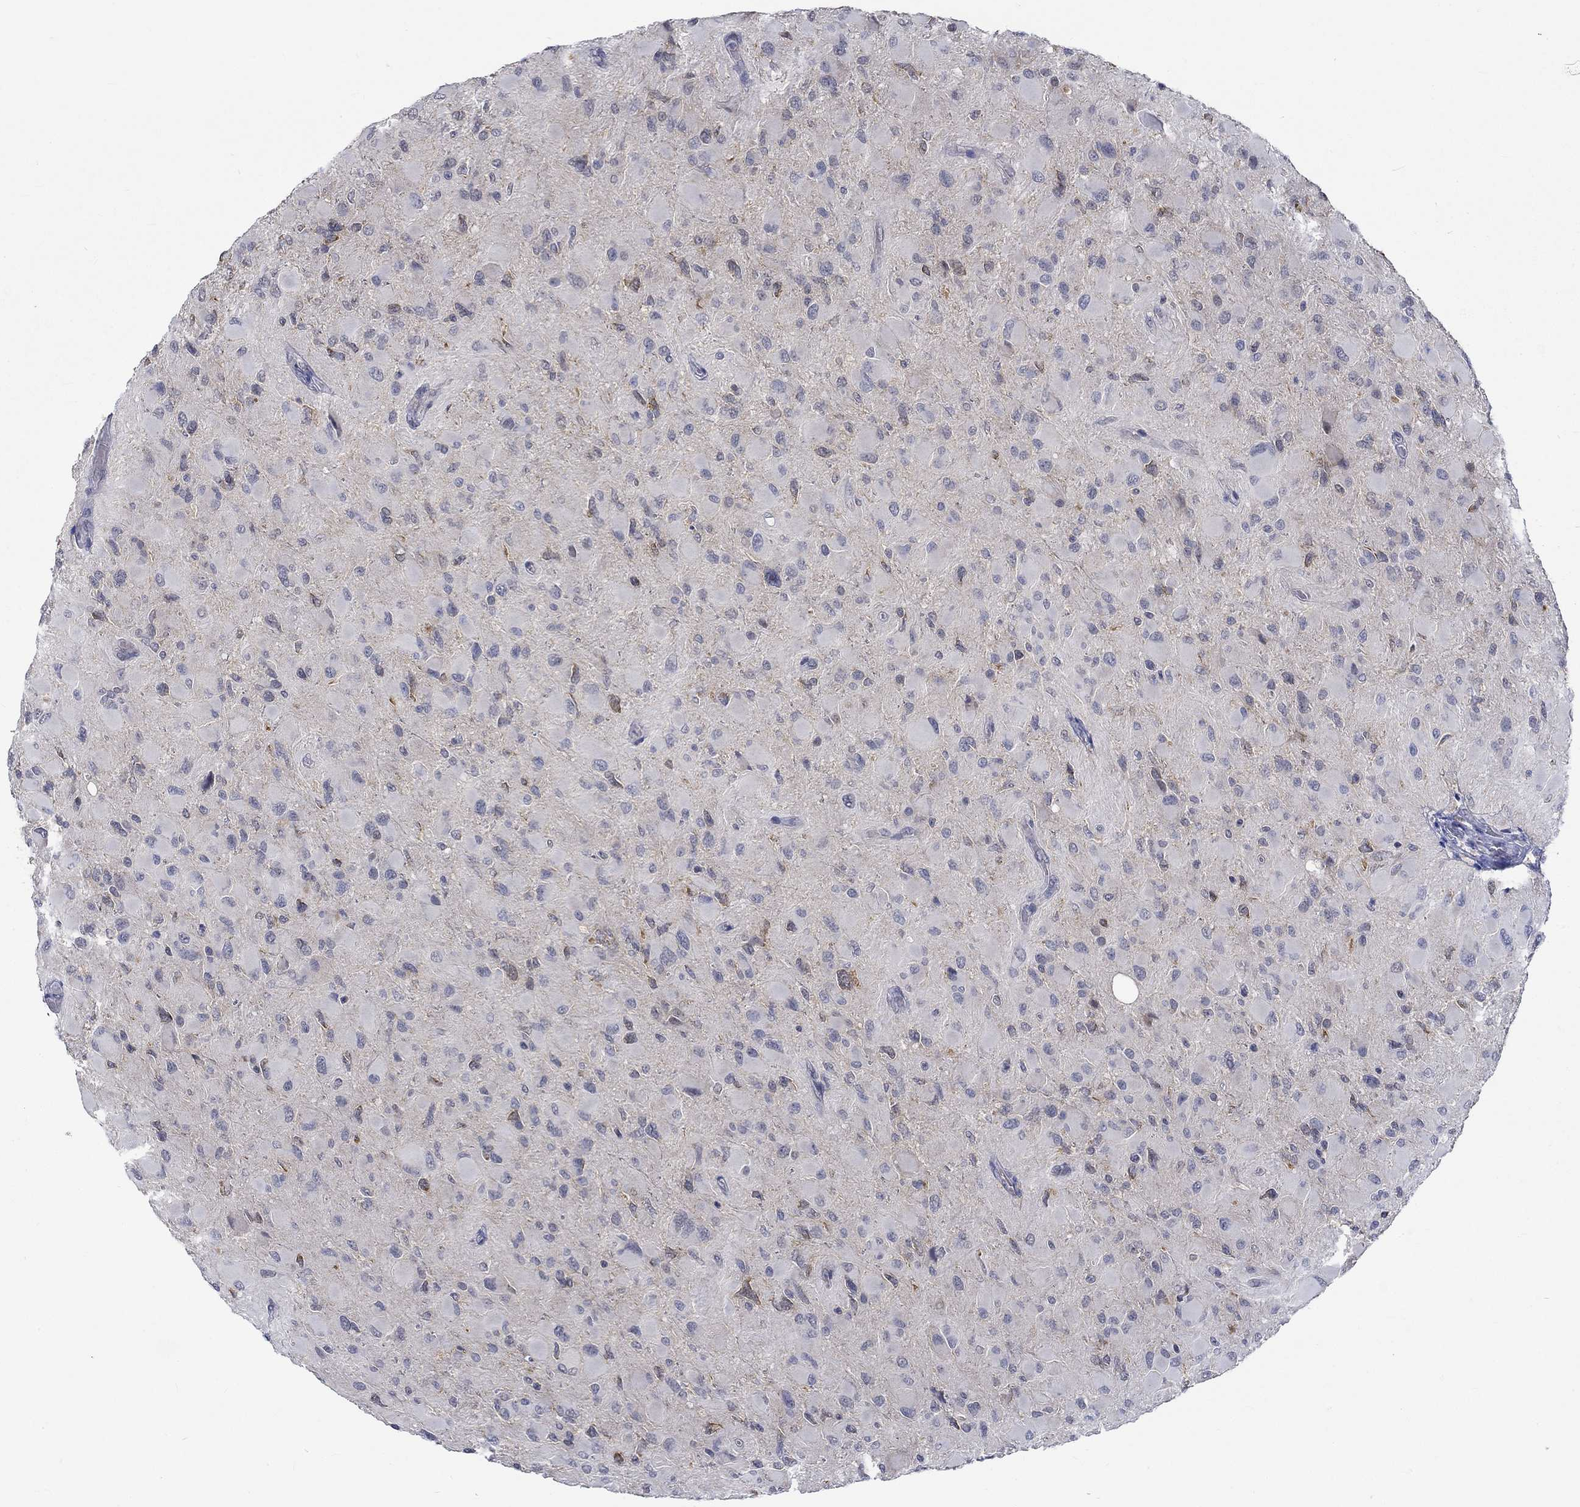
{"staining": {"intensity": "negative", "quantity": "none", "location": "none"}, "tissue": "glioma", "cell_type": "Tumor cells", "image_type": "cancer", "snomed": [{"axis": "morphology", "description": "Glioma, malignant, High grade"}, {"axis": "topography", "description": "Cerebral cortex"}], "caption": "Immunohistochemical staining of malignant glioma (high-grade) shows no significant positivity in tumor cells.", "gene": "WASF1", "patient": {"sex": "female", "age": 36}}